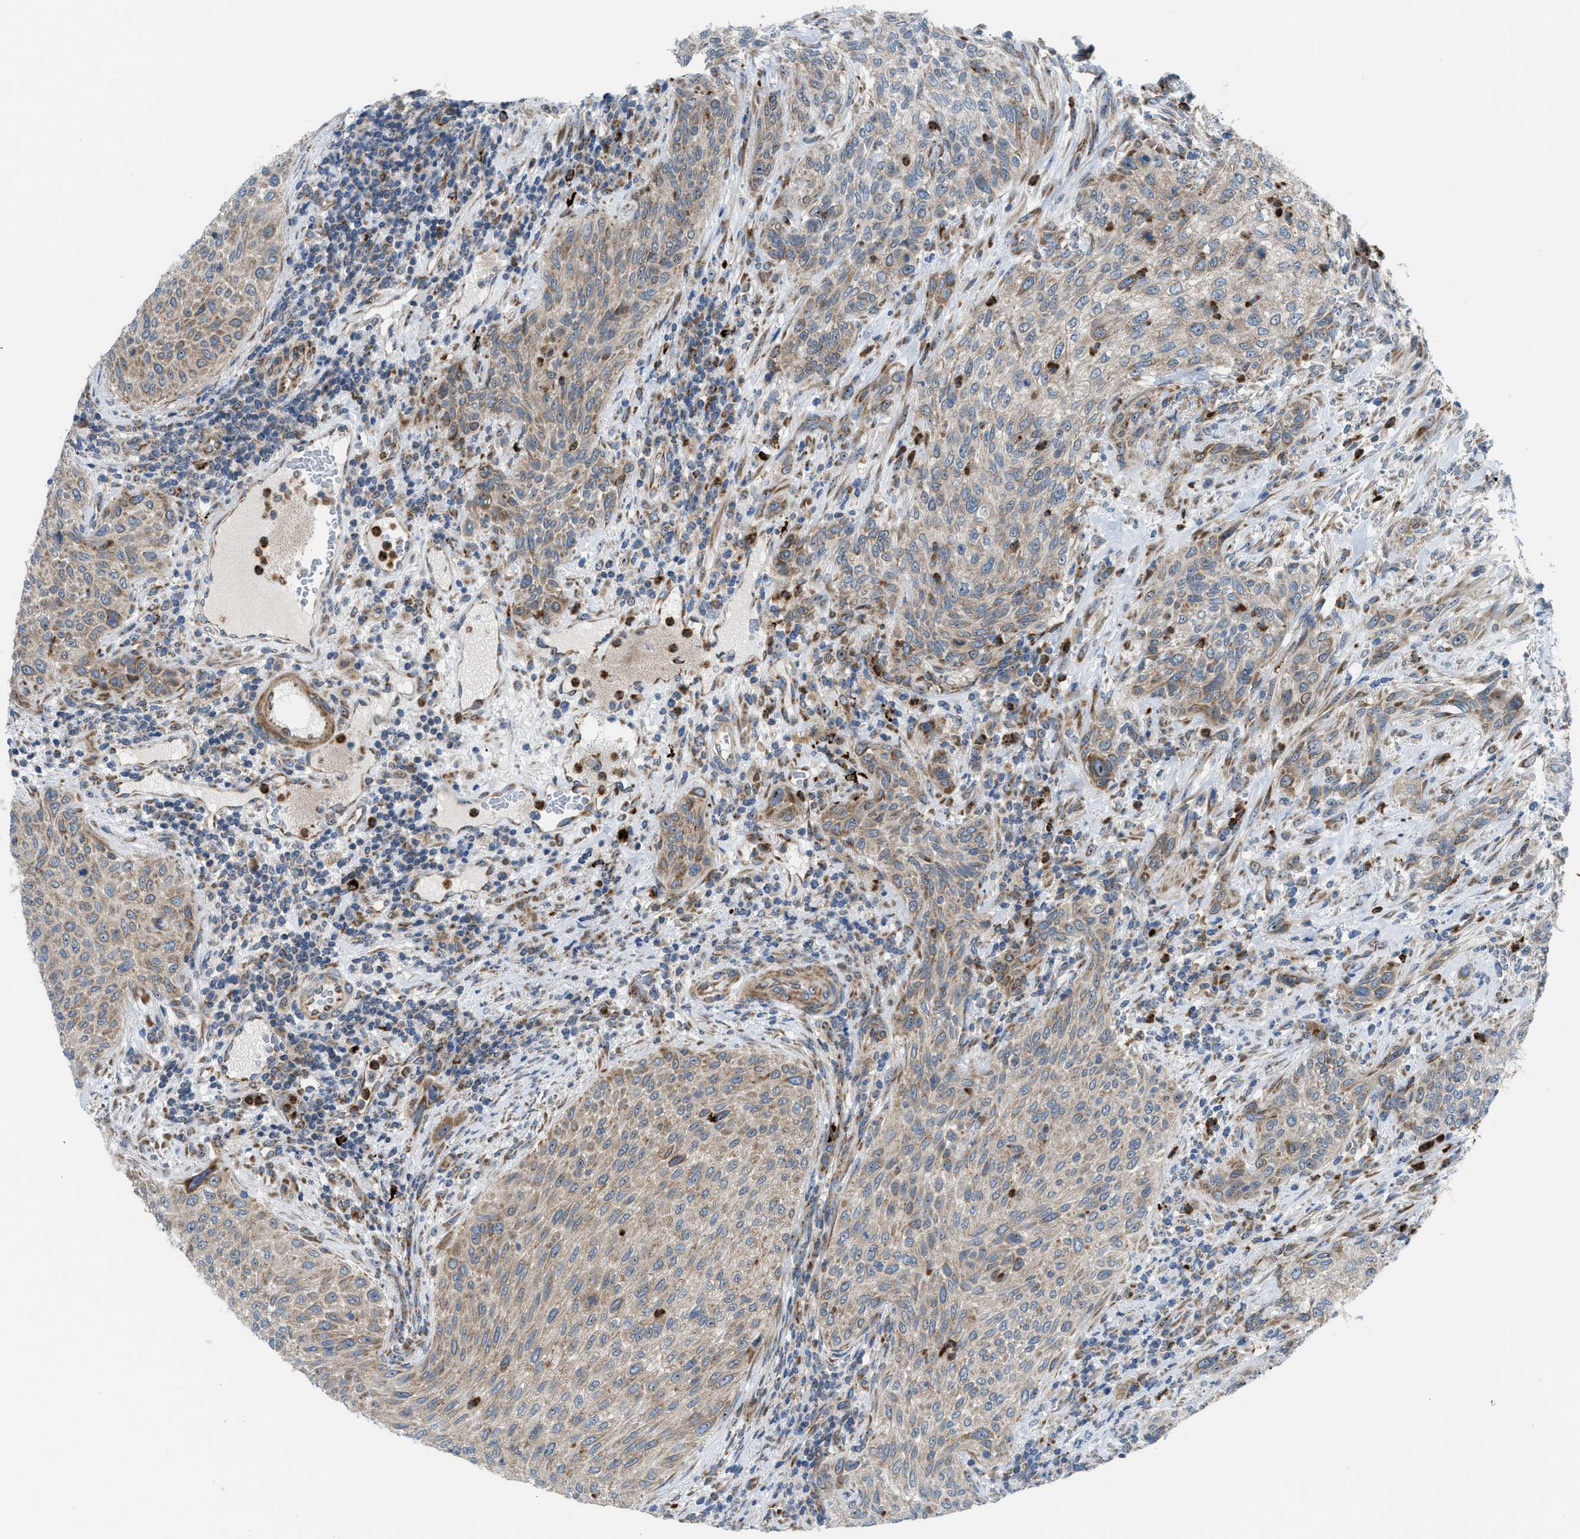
{"staining": {"intensity": "weak", "quantity": ">75%", "location": "cytoplasmic/membranous"}, "tissue": "urothelial cancer", "cell_type": "Tumor cells", "image_type": "cancer", "snomed": [{"axis": "morphology", "description": "Urothelial carcinoma, Low grade"}, {"axis": "morphology", "description": "Urothelial carcinoma, High grade"}, {"axis": "topography", "description": "Urinary bladder"}], "caption": "Immunohistochemical staining of human urothelial cancer exhibits low levels of weak cytoplasmic/membranous staining in approximately >75% of tumor cells.", "gene": "TPH1", "patient": {"sex": "male", "age": 35}}